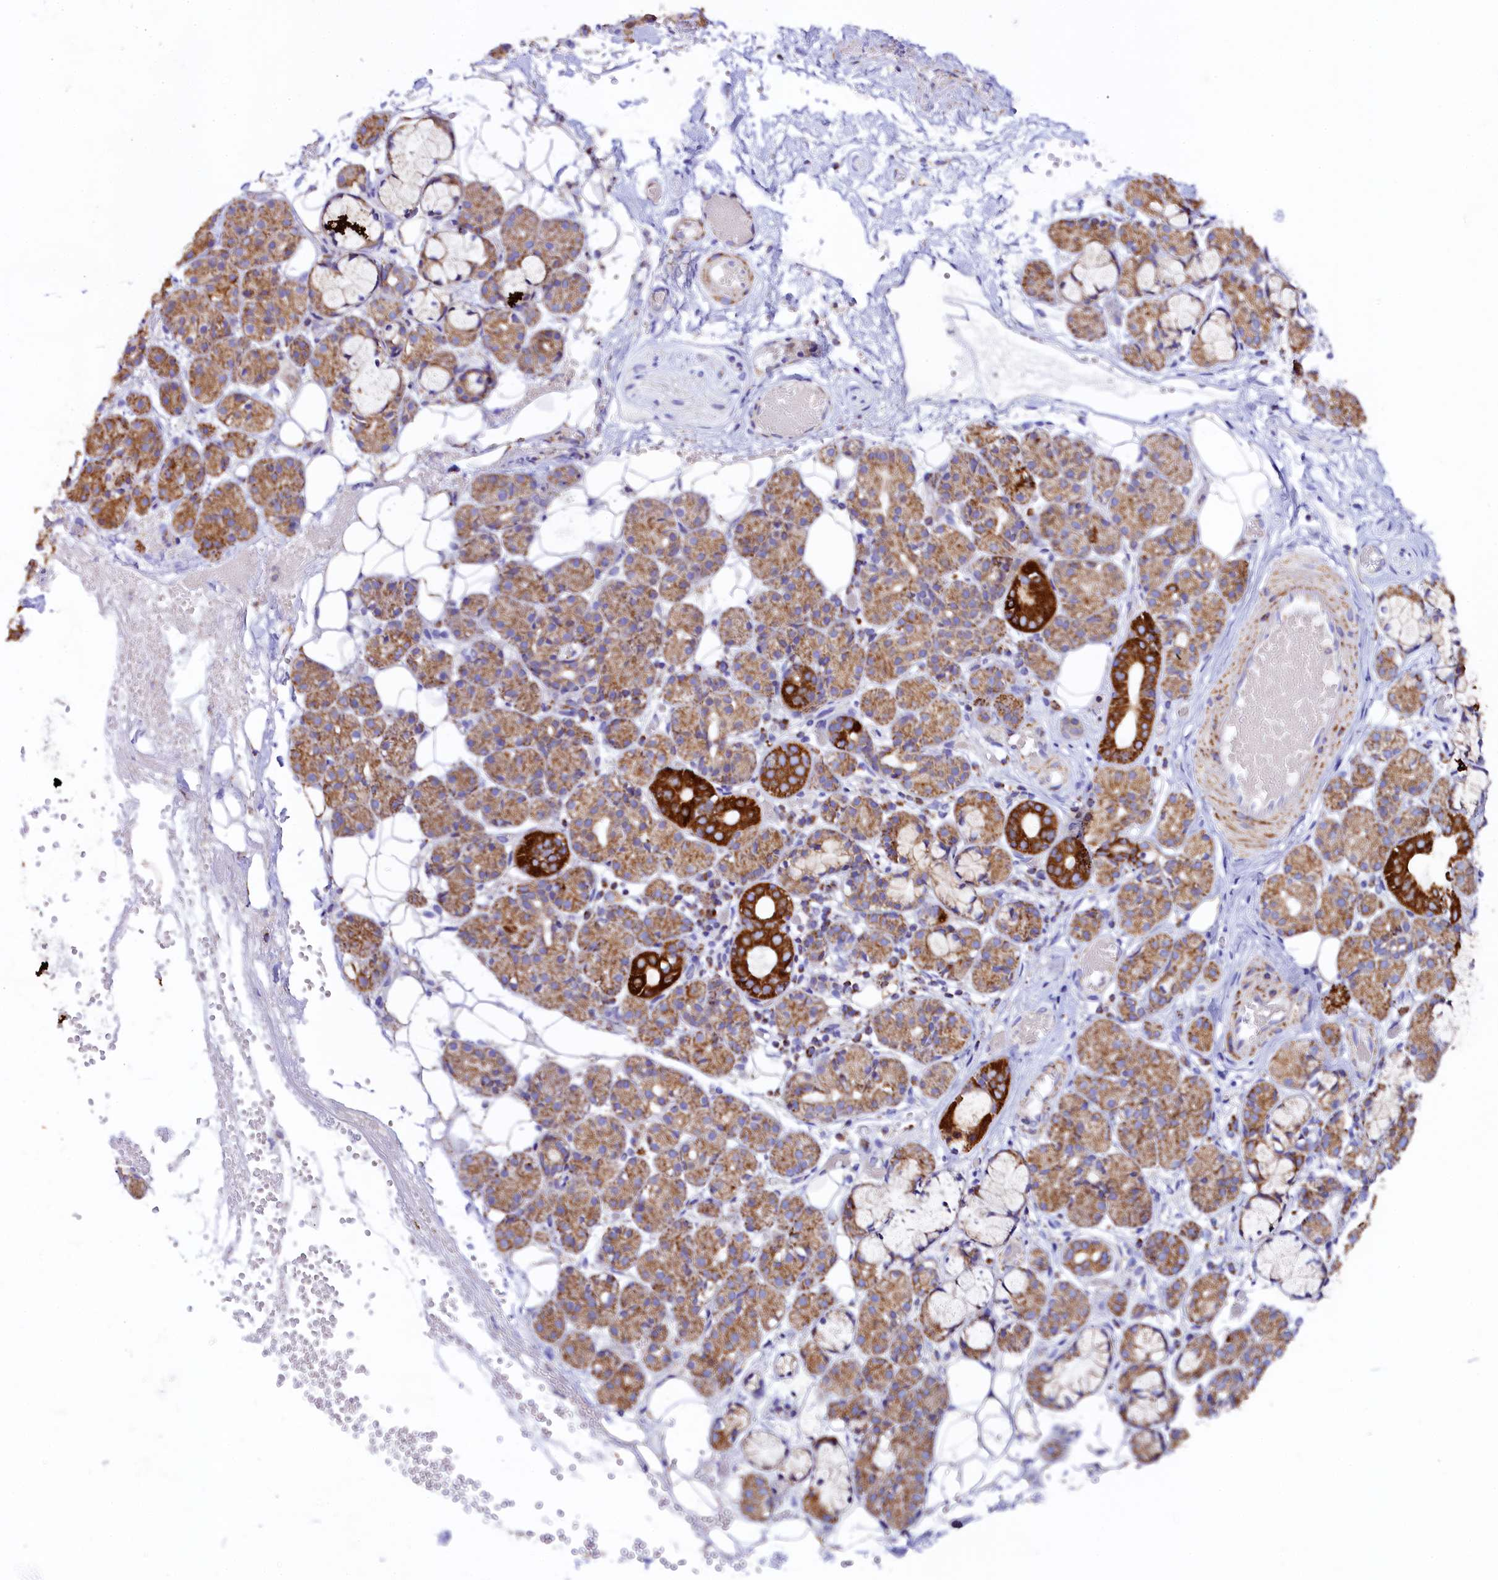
{"staining": {"intensity": "strong", "quantity": "25%-75%", "location": "cytoplasmic/membranous"}, "tissue": "salivary gland", "cell_type": "Glandular cells", "image_type": "normal", "snomed": [{"axis": "morphology", "description": "Normal tissue, NOS"}, {"axis": "topography", "description": "Salivary gland"}], "caption": "Salivary gland stained for a protein displays strong cytoplasmic/membranous positivity in glandular cells.", "gene": "CLYBL", "patient": {"sex": "male", "age": 63}}